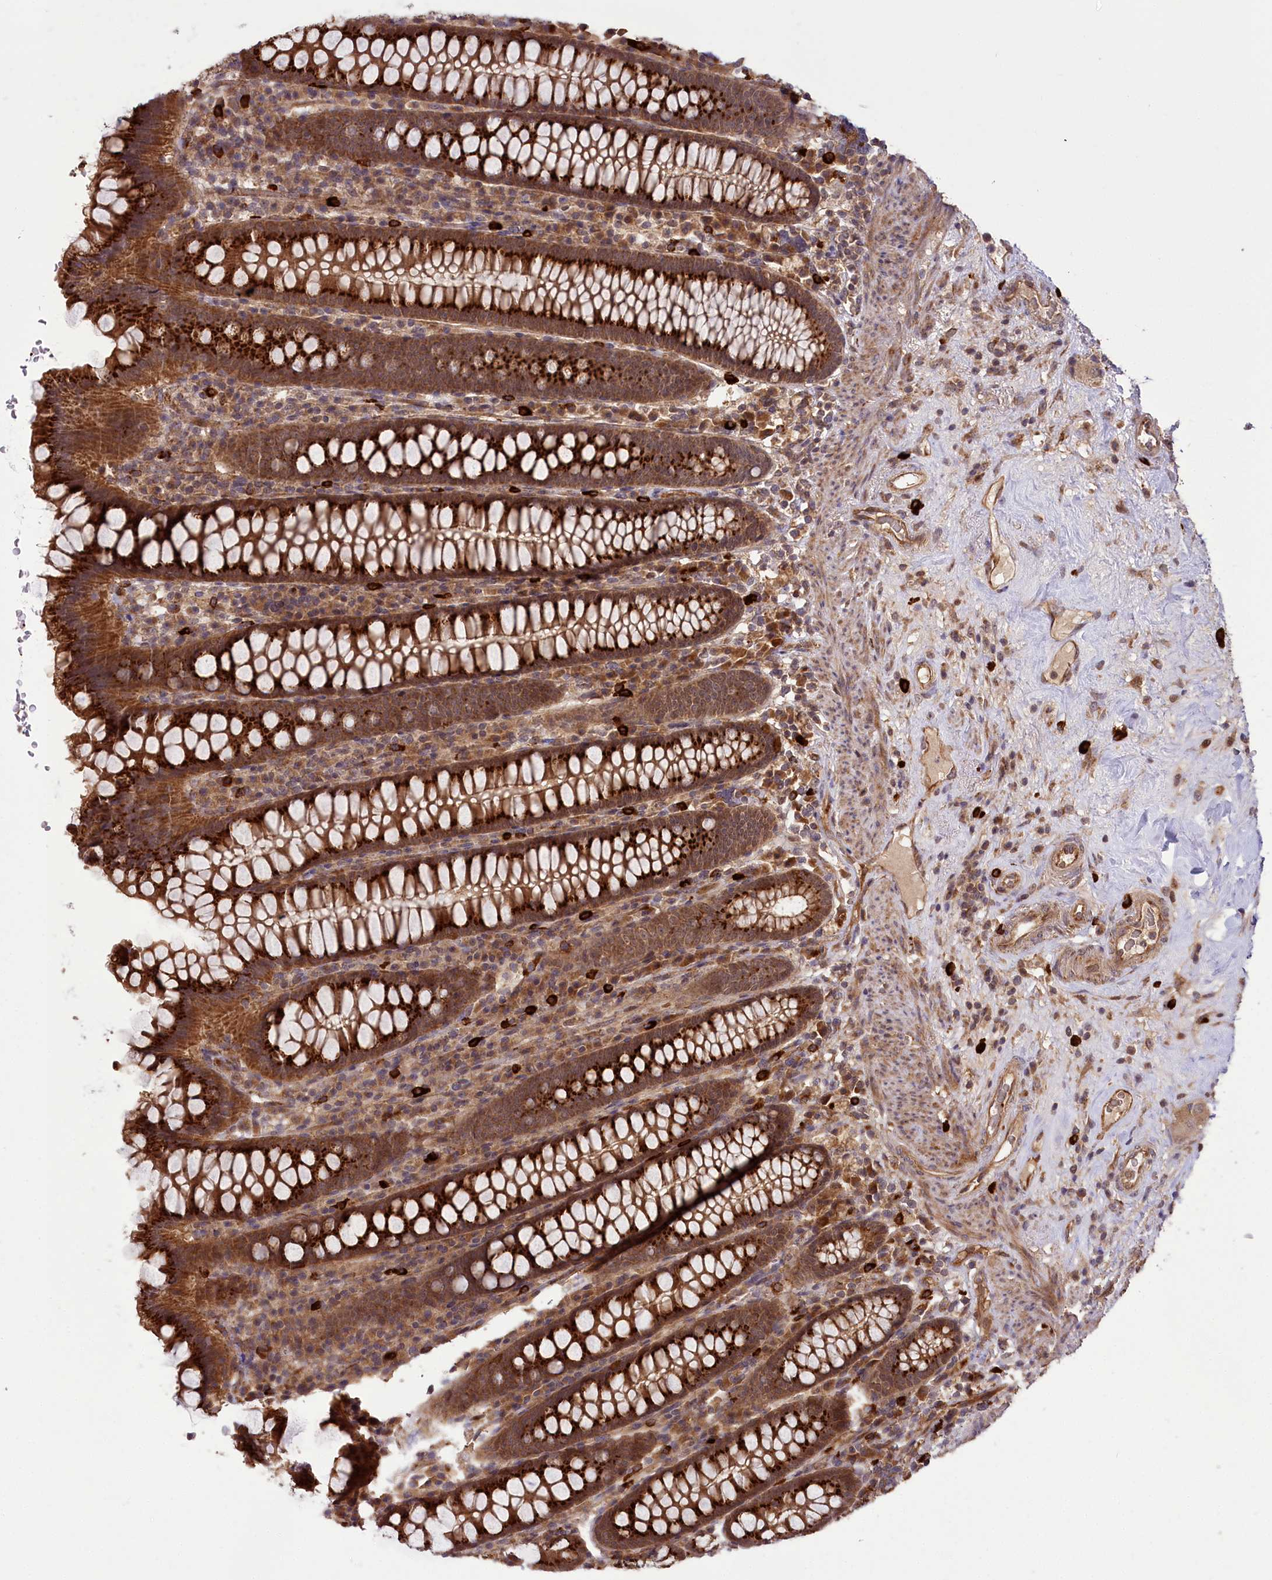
{"staining": {"intensity": "moderate", "quantity": ">75%", "location": "cytoplasmic/membranous"}, "tissue": "colon", "cell_type": "Endothelial cells", "image_type": "normal", "snomed": [{"axis": "morphology", "description": "Normal tissue, NOS"}, {"axis": "topography", "description": "Colon"}], "caption": "Immunohistochemical staining of benign human colon exhibits >75% levels of moderate cytoplasmic/membranous protein staining in about >75% of endothelial cells.", "gene": "CARD19", "patient": {"sex": "female", "age": 79}}